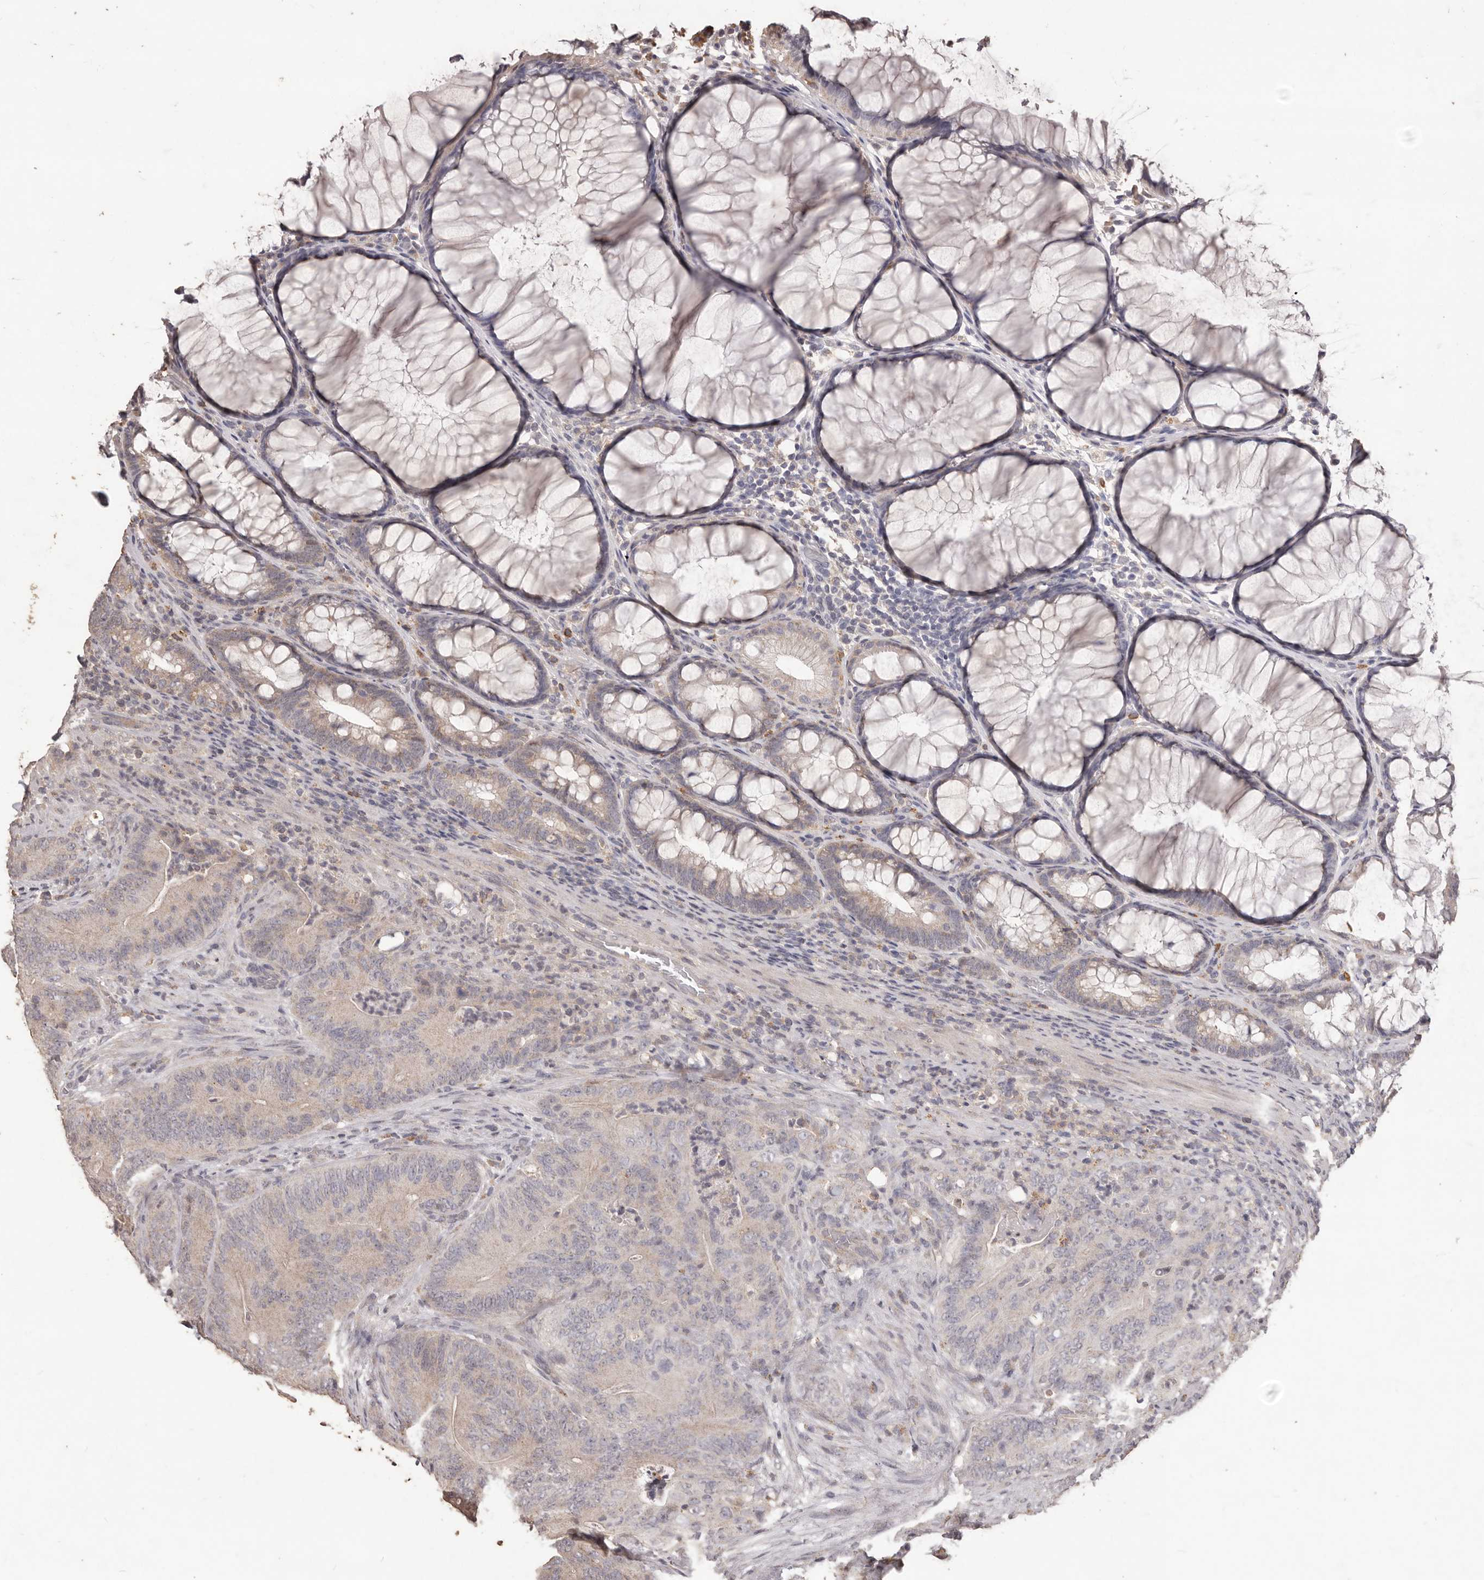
{"staining": {"intensity": "negative", "quantity": "none", "location": "none"}, "tissue": "colorectal cancer", "cell_type": "Tumor cells", "image_type": "cancer", "snomed": [{"axis": "morphology", "description": "Normal tissue, NOS"}, {"axis": "topography", "description": "Colon"}], "caption": "Immunohistochemistry (IHC) image of human colorectal cancer stained for a protein (brown), which exhibits no staining in tumor cells.", "gene": "PRSS27", "patient": {"sex": "female", "age": 82}}